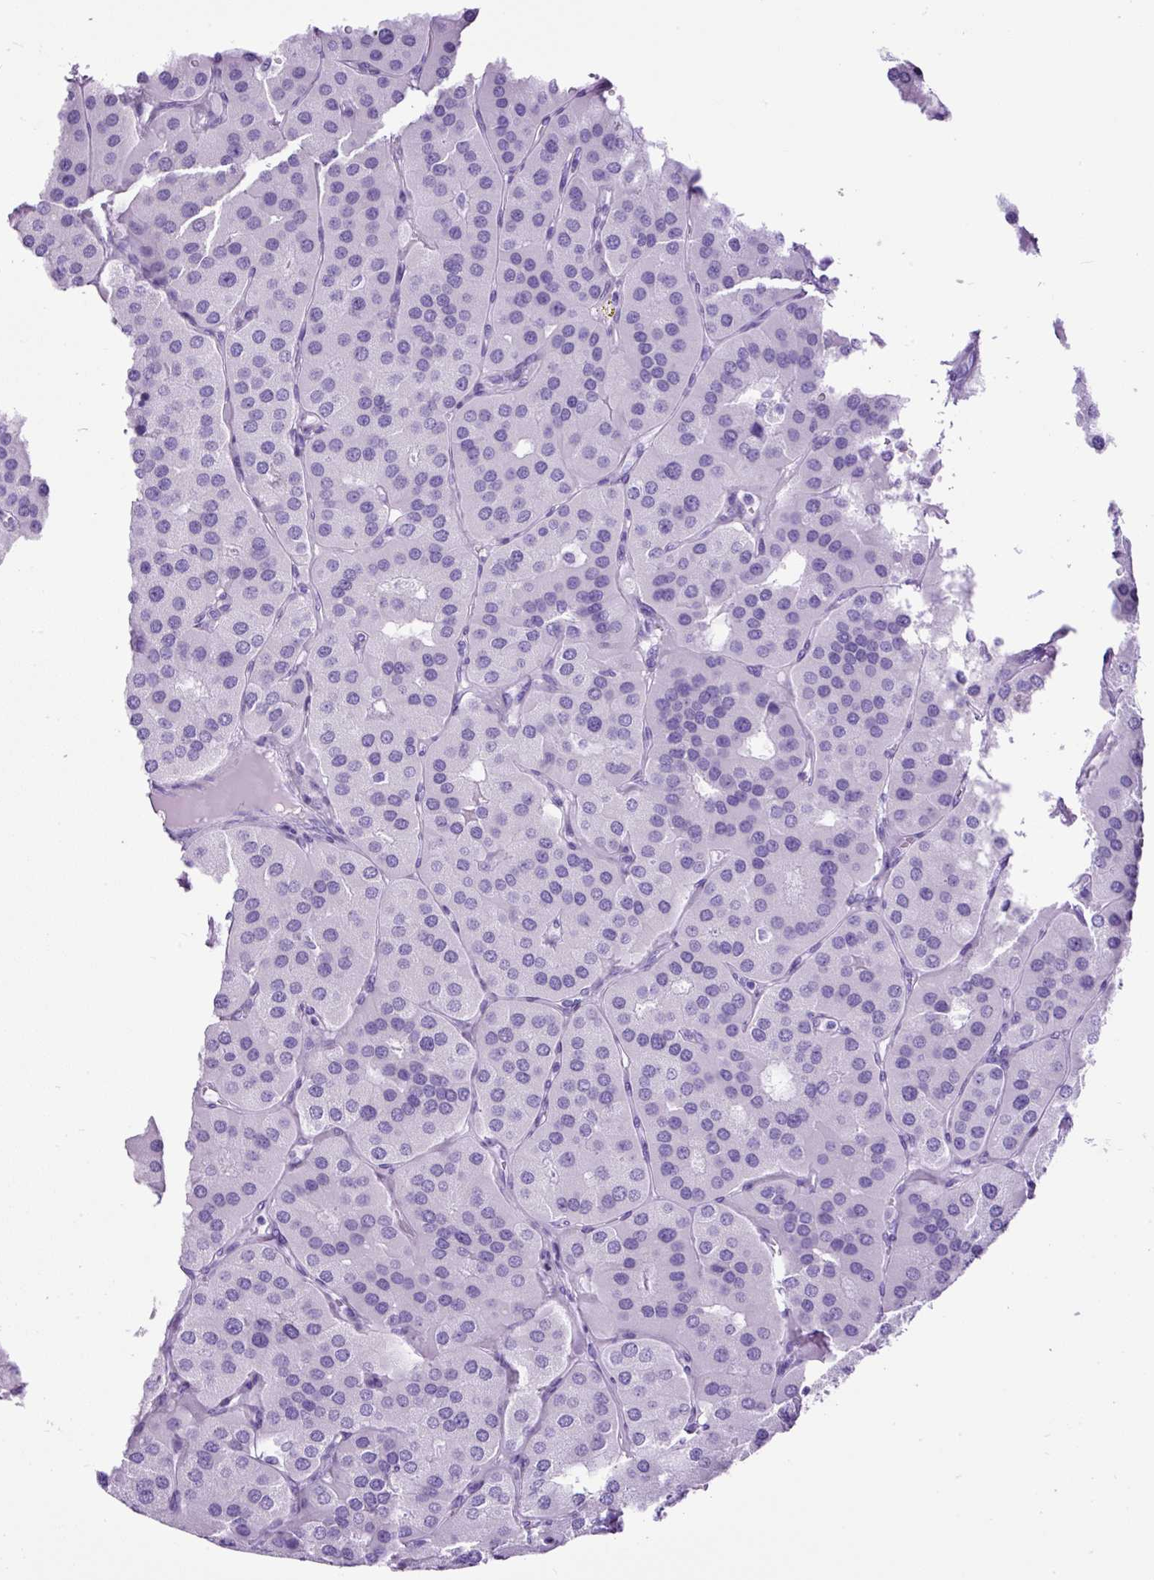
{"staining": {"intensity": "negative", "quantity": "none", "location": "none"}, "tissue": "parathyroid gland", "cell_type": "Glandular cells", "image_type": "normal", "snomed": [{"axis": "morphology", "description": "Normal tissue, NOS"}, {"axis": "morphology", "description": "Adenoma, NOS"}, {"axis": "topography", "description": "Parathyroid gland"}], "caption": "This is an immunohistochemistry histopathology image of normal human parathyroid gland. There is no expression in glandular cells.", "gene": "CEL", "patient": {"sex": "female", "age": 86}}